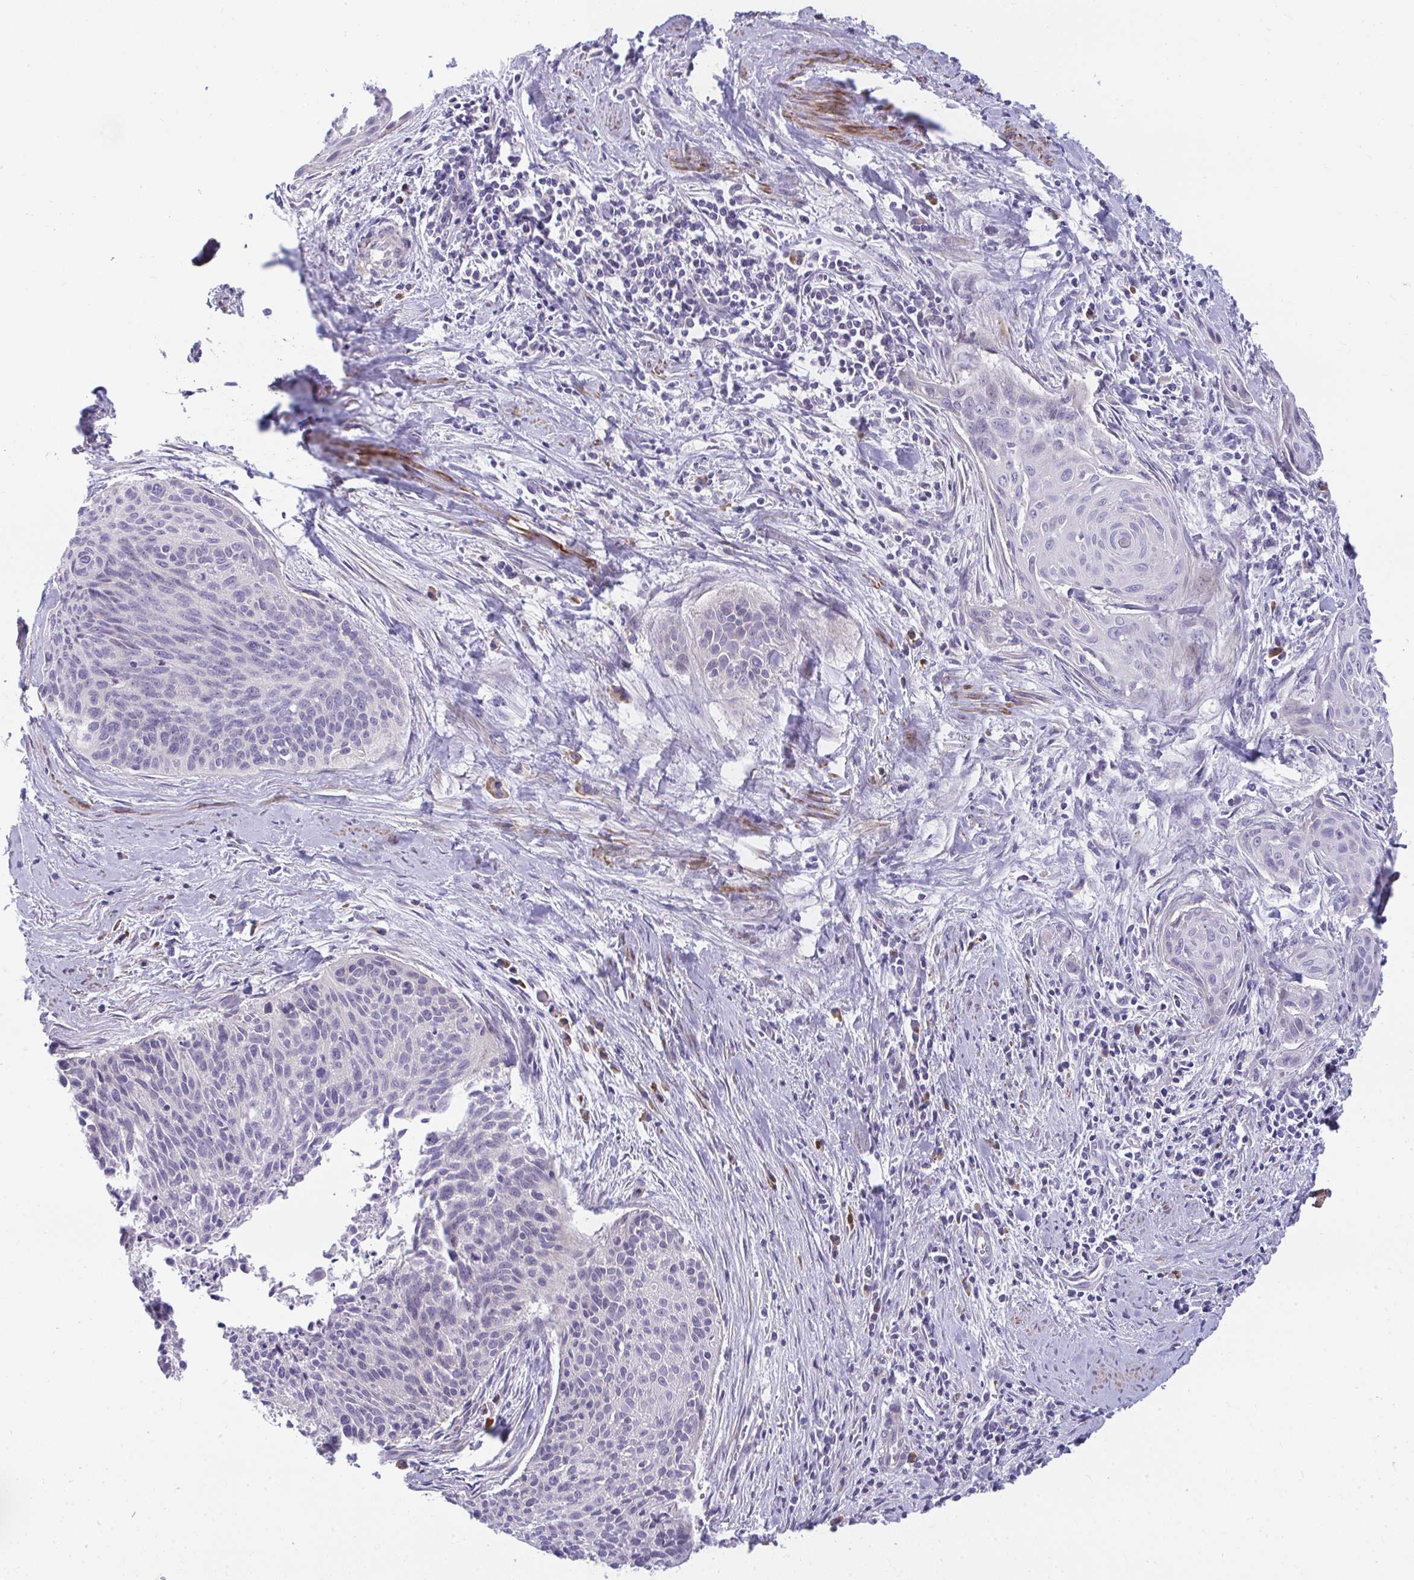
{"staining": {"intensity": "negative", "quantity": "none", "location": "none"}, "tissue": "cervical cancer", "cell_type": "Tumor cells", "image_type": "cancer", "snomed": [{"axis": "morphology", "description": "Squamous cell carcinoma, NOS"}, {"axis": "topography", "description": "Cervix"}], "caption": "DAB immunohistochemical staining of cervical cancer (squamous cell carcinoma) shows no significant expression in tumor cells.", "gene": "PIGZ", "patient": {"sex": "female", "age": 55}}